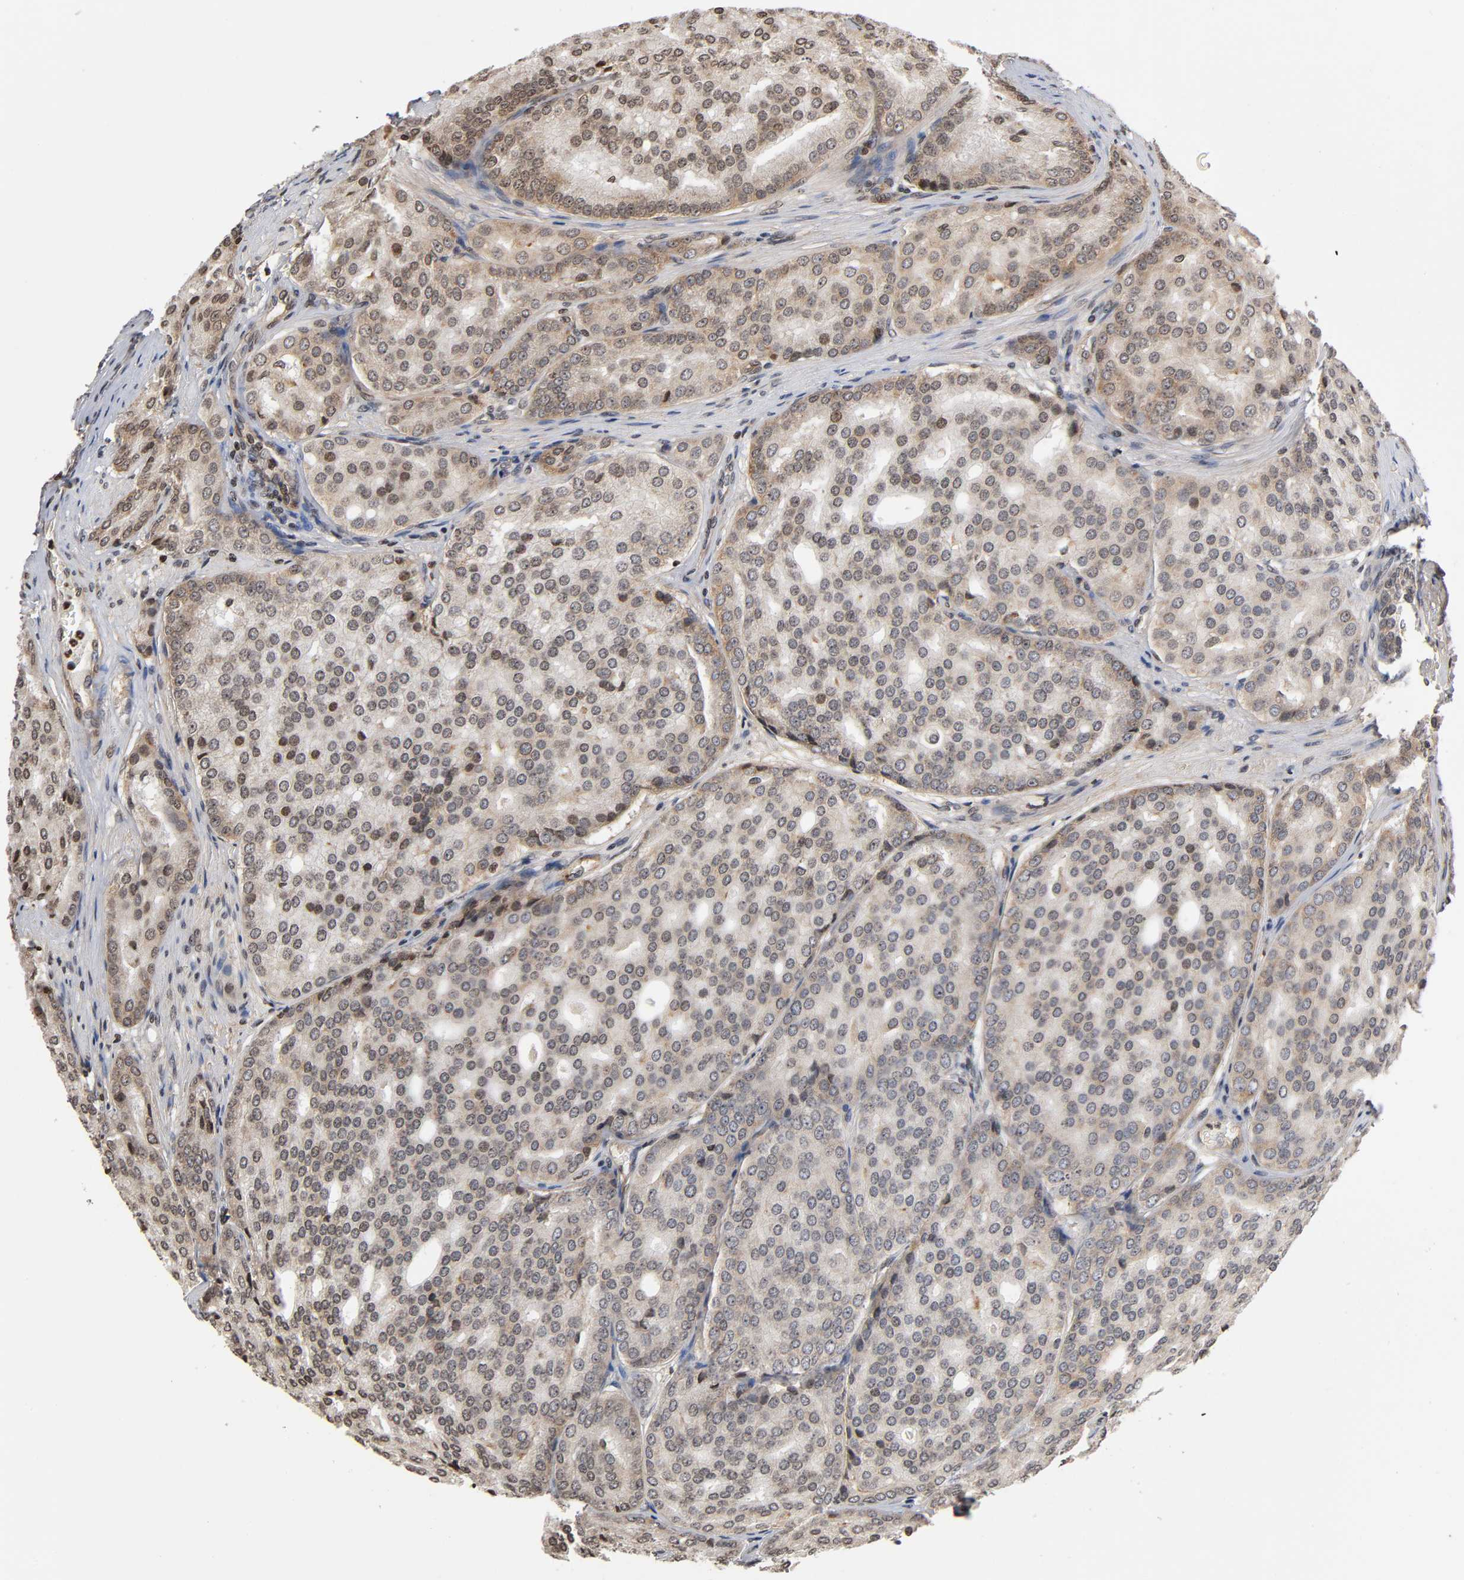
{"staining": {"intensity": "weak", "quantity": ">75%", "location": "cytoplasmic/membranous"}, "tissue": "prostate cancer", "cell_type": "Tumor cells", "image_type": "cancer", "snomed": [{"axis": "morphology", "description": "Adenocarcinoma, High grade"}, {"axis": "topography", "description": "Prostate"}], "caption": "High-grade adenocarcinoma (prostate) stained with a brown dye demonstrates weak cytoplasmic/membranous positive positivity in approximately >75% of tumor cells.", "gene": "ITGAV", "patient": {"sex": "male", "age": 64}}